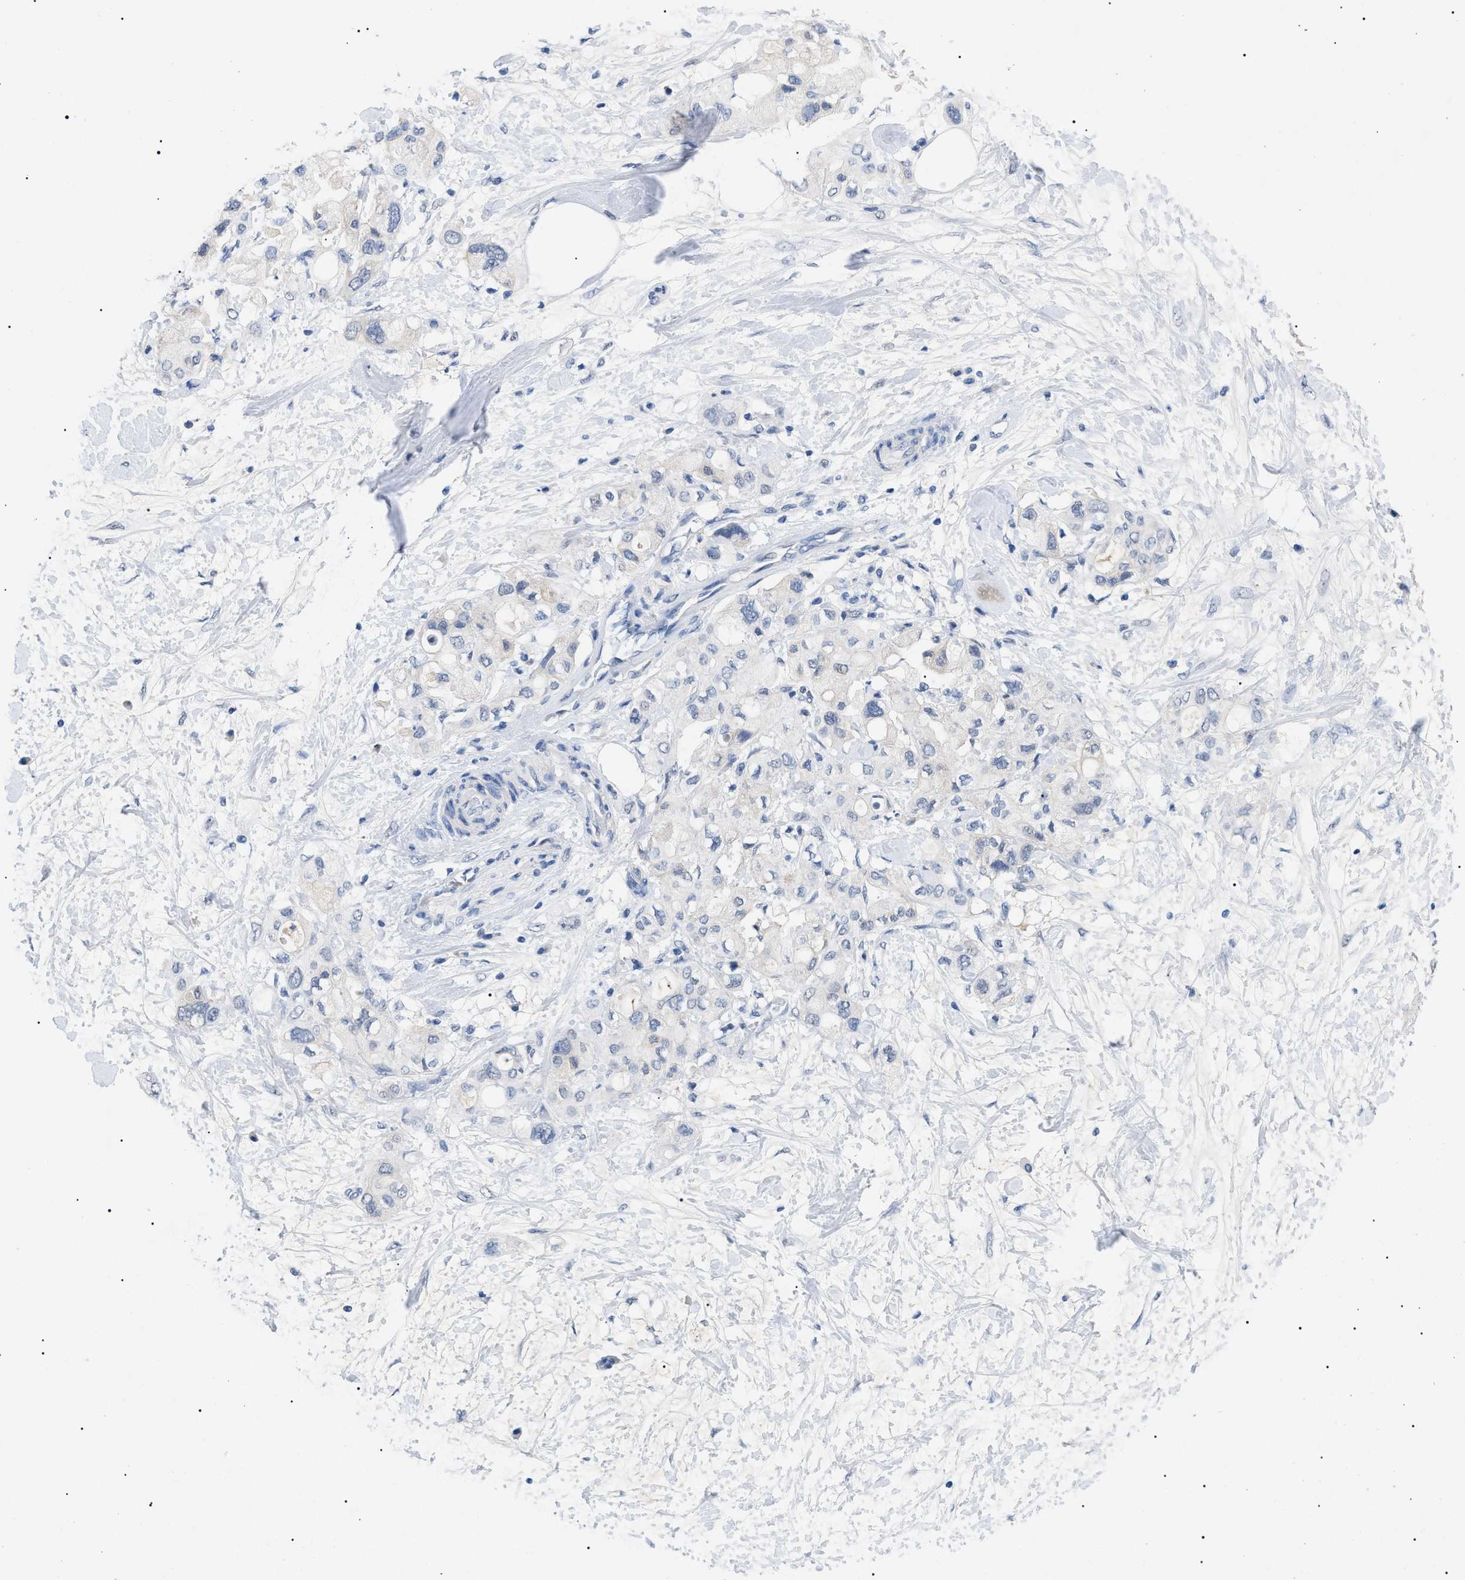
{"staining": {"intensity": "negative", "quantity": "none", "location": "none"}, "tissue": "pancreatic cancer", "cell_type": "Tumor cells", "image_type": "cancer", "snomed": [{"axis": "morphology", "description": "Adenocarcinoma, NOS"}, {"axis": "topography", "description": "Pancreas"}], "caption": "DAB (3,3'-diaminobenzidine) immunohistochemical staining of adenocarcinoma (pancreatic) demonstrates no significant expression in tumor cells.", "gene": "PRRT2", "patient": {"sex": "female", "age": 56}}